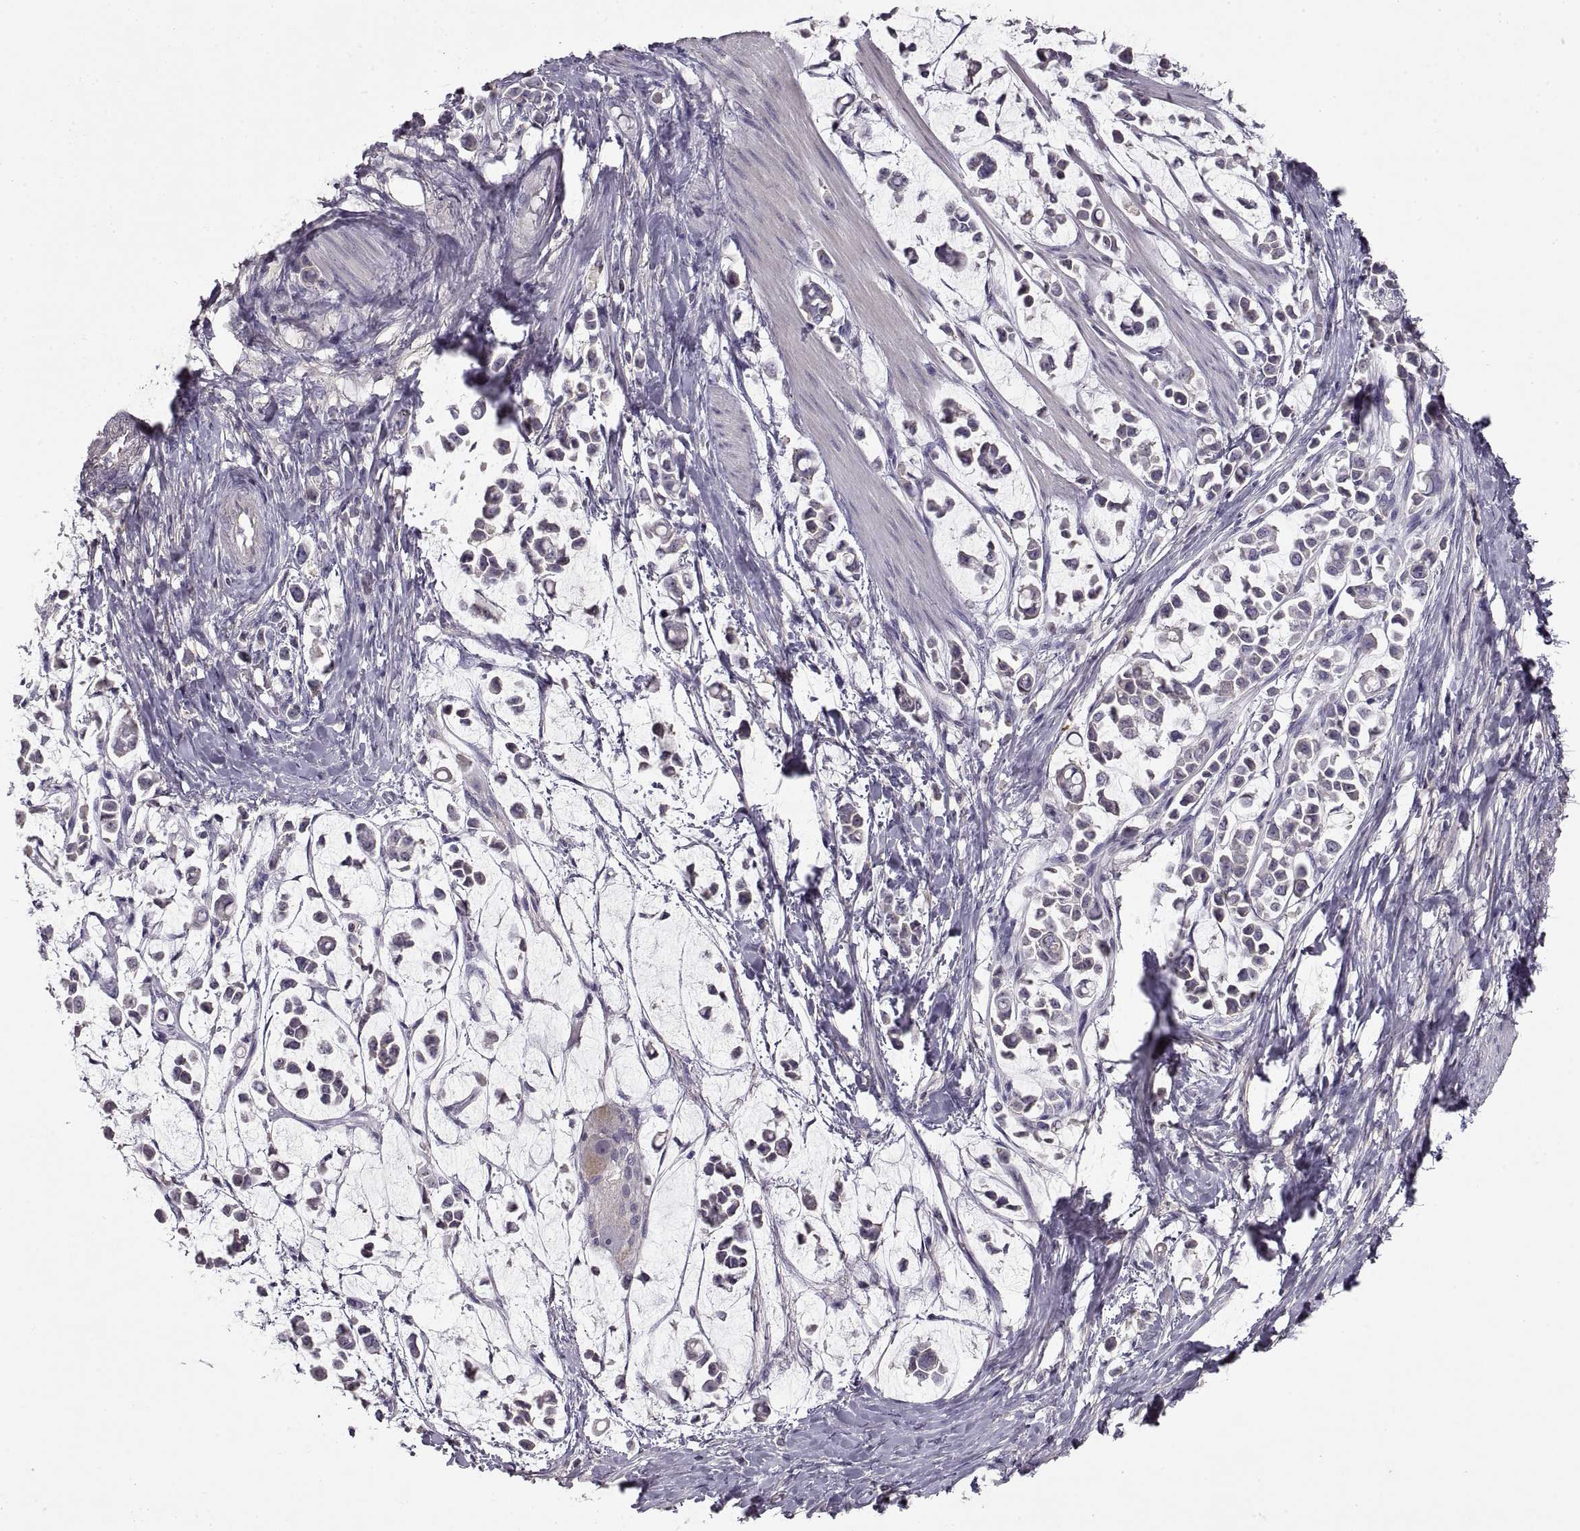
{"staining": {"intensity": "negative", "quantity": "none", "location": "none"}, "tissue": "stomach cancer", "cell_type": "Tumor cells", "image_type": "cancer", "snomed": [{"axis": "morphology", "description": "Adenocarcinoma, NOS"}, {"axis": "topography", "description": "Stomach"}], "caption": "DAB (3,3'-diaminobenzidine) immunohistochemical staining of human stomach cancer demonstrates no significant staining in tumor cells.", "gene": "ADAM11", "patient": {"sex": "male", "age": 82}}